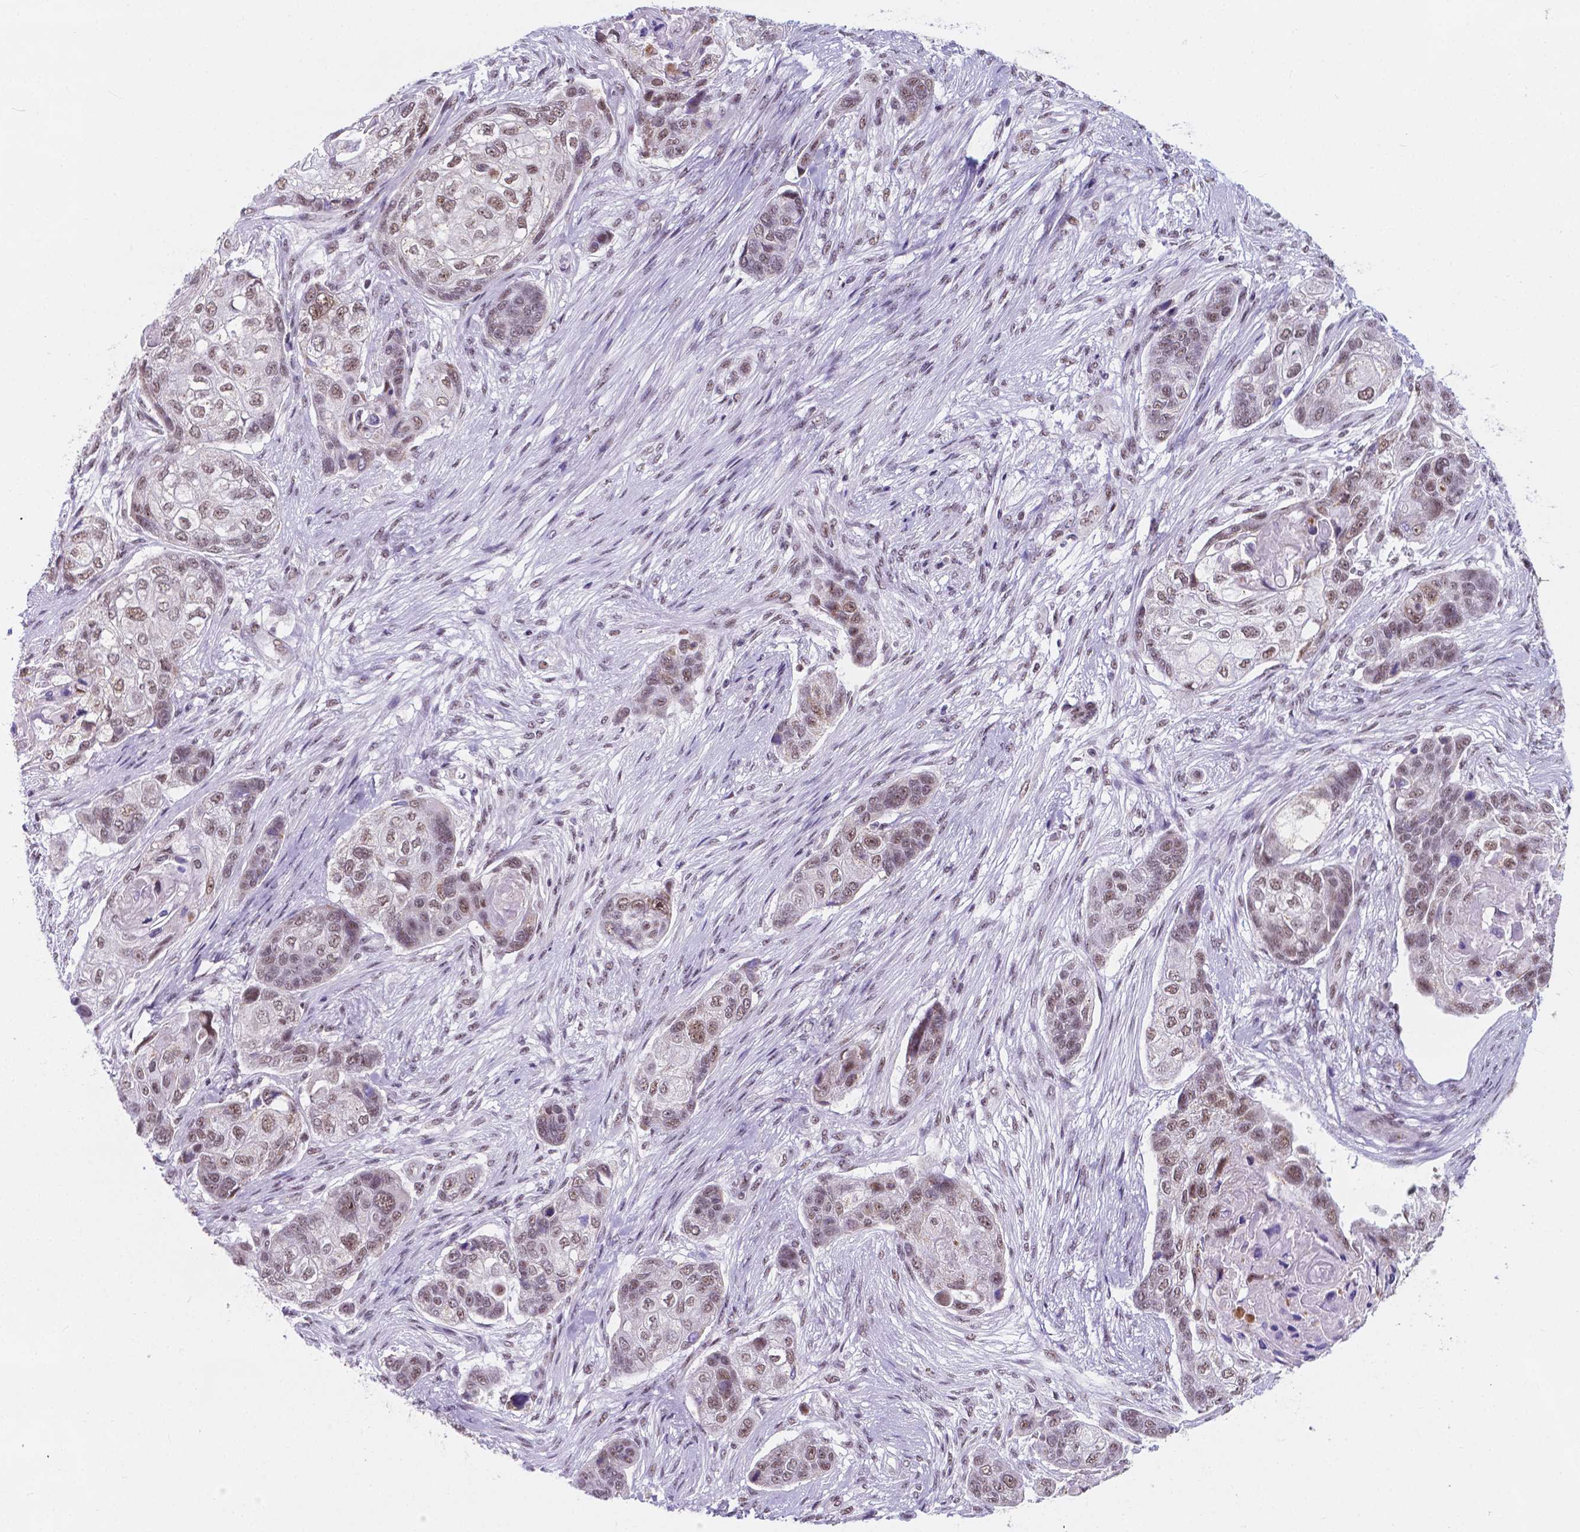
{"staining": {"intensity": "weak", "quantity": ">75%", "location": "nuclear"}, "tissue": "lung cancer", "cell_type": "Tumor cells", "image_type": "cancer", "snomed": [{"axis": "morphology", "description": "Squamous cell carcinoma, NOS"}, {"axis": "topography", "description": "Lung"}], "caption": "This micrograph displays lung cancer (squamous cell carcinoma) stained with IHC to label a protein in brown. The nuclear of tumor cells show weak positivity for the protein. Nuclei are counter-stained blue.", "gene": "BCAS2", "patient": {"sex": "male", "age": 69}}